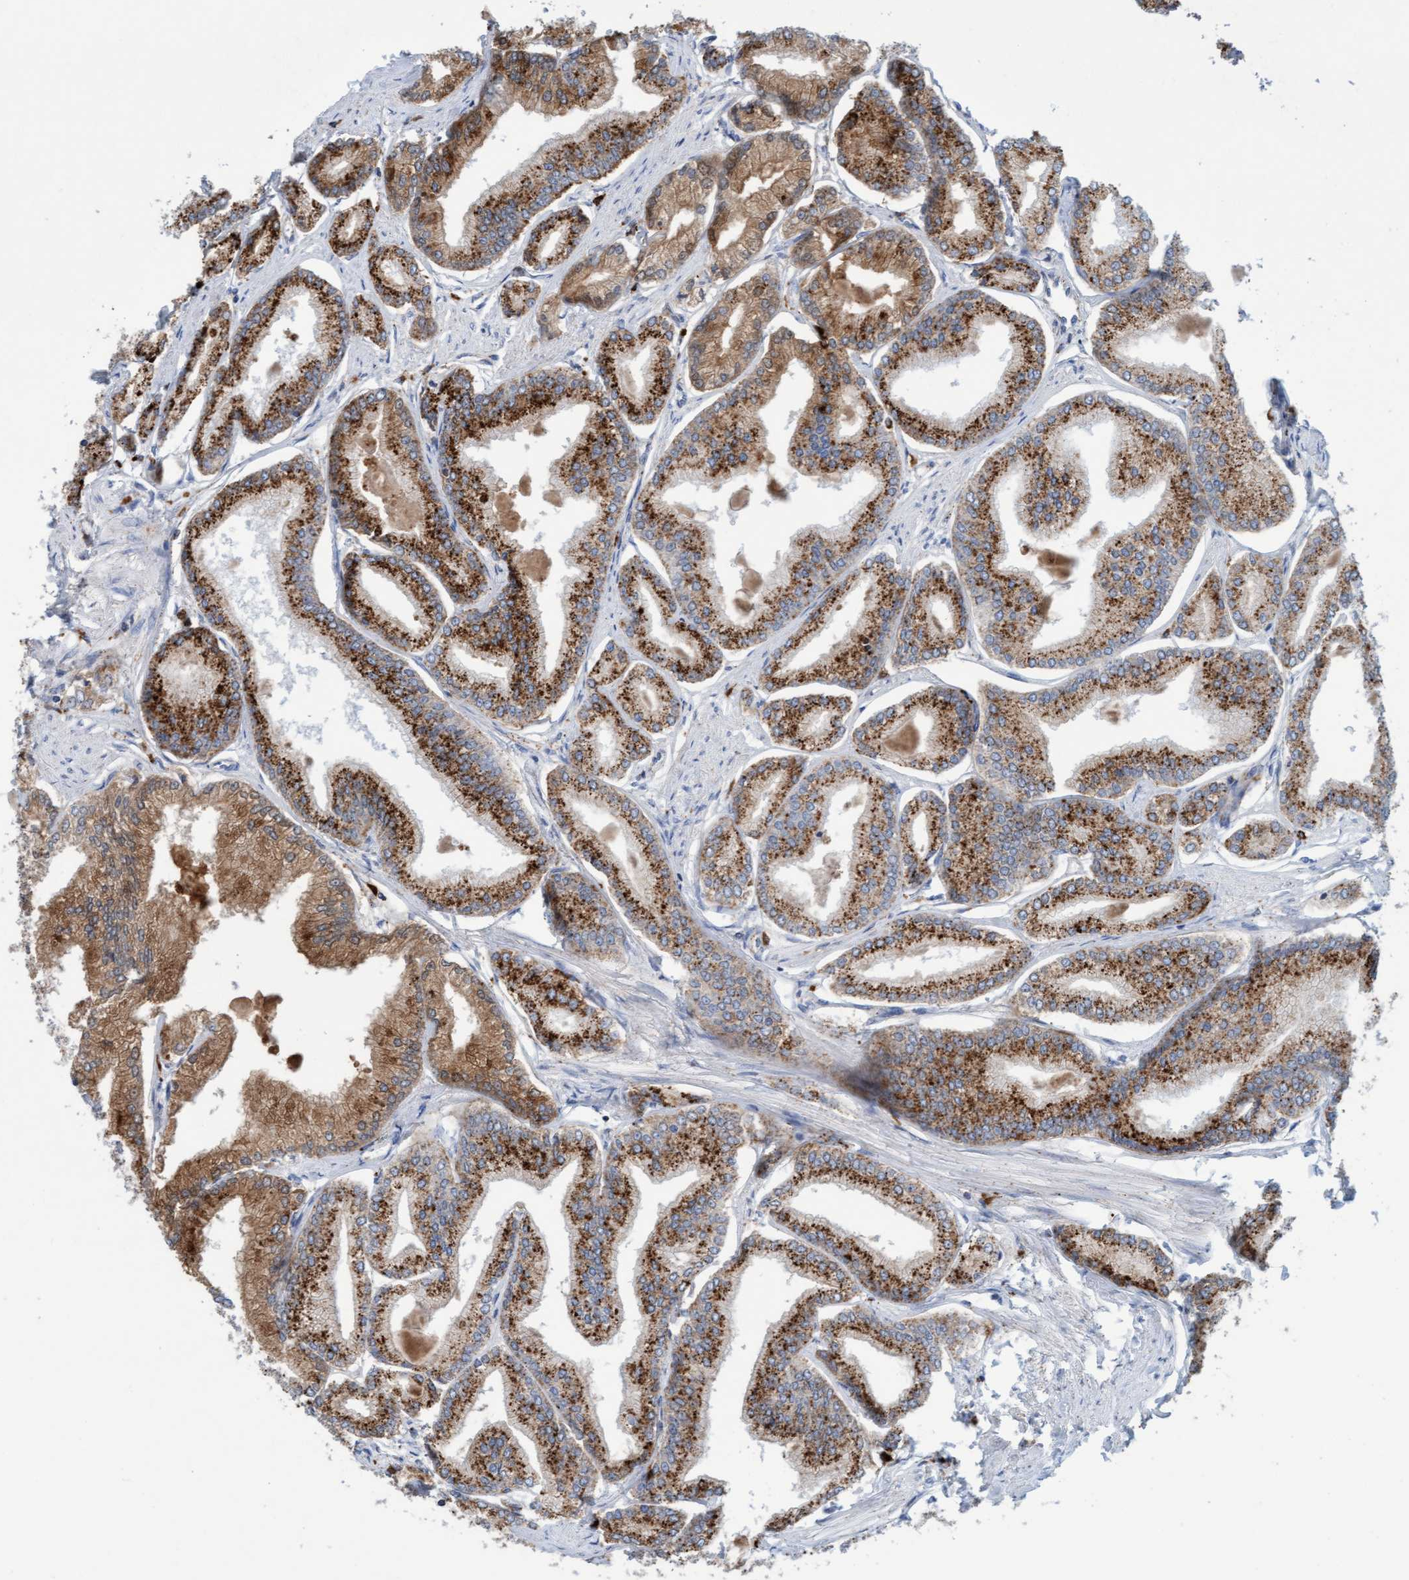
{"staining": {"intensity": "strong", "quantity": ">75%", "location": "cytoplasmic/membranous"}, "tissue": "prostate cancer", "cell_type": "Tumor cells", "image_type": "cancer", "snomed": [{"axis": "morphology", "description": "Adenocarcinoma, Low grade"}, {"axis": "topography", "description": "Prostate"}], "caption": "Tumor cells demonstrate high levels of strong cytoplasmic/membranous positivity in about >75% of cells in low-grade adenocarcinoma (prostate). The staining was performed using DAB to visualize the protein expression in brown, while the nuclei were stained in blue with hematoxylin (Magnification: 20x).", "gene": "SGSH", "patient": {"sex": "male", "age": 52}}